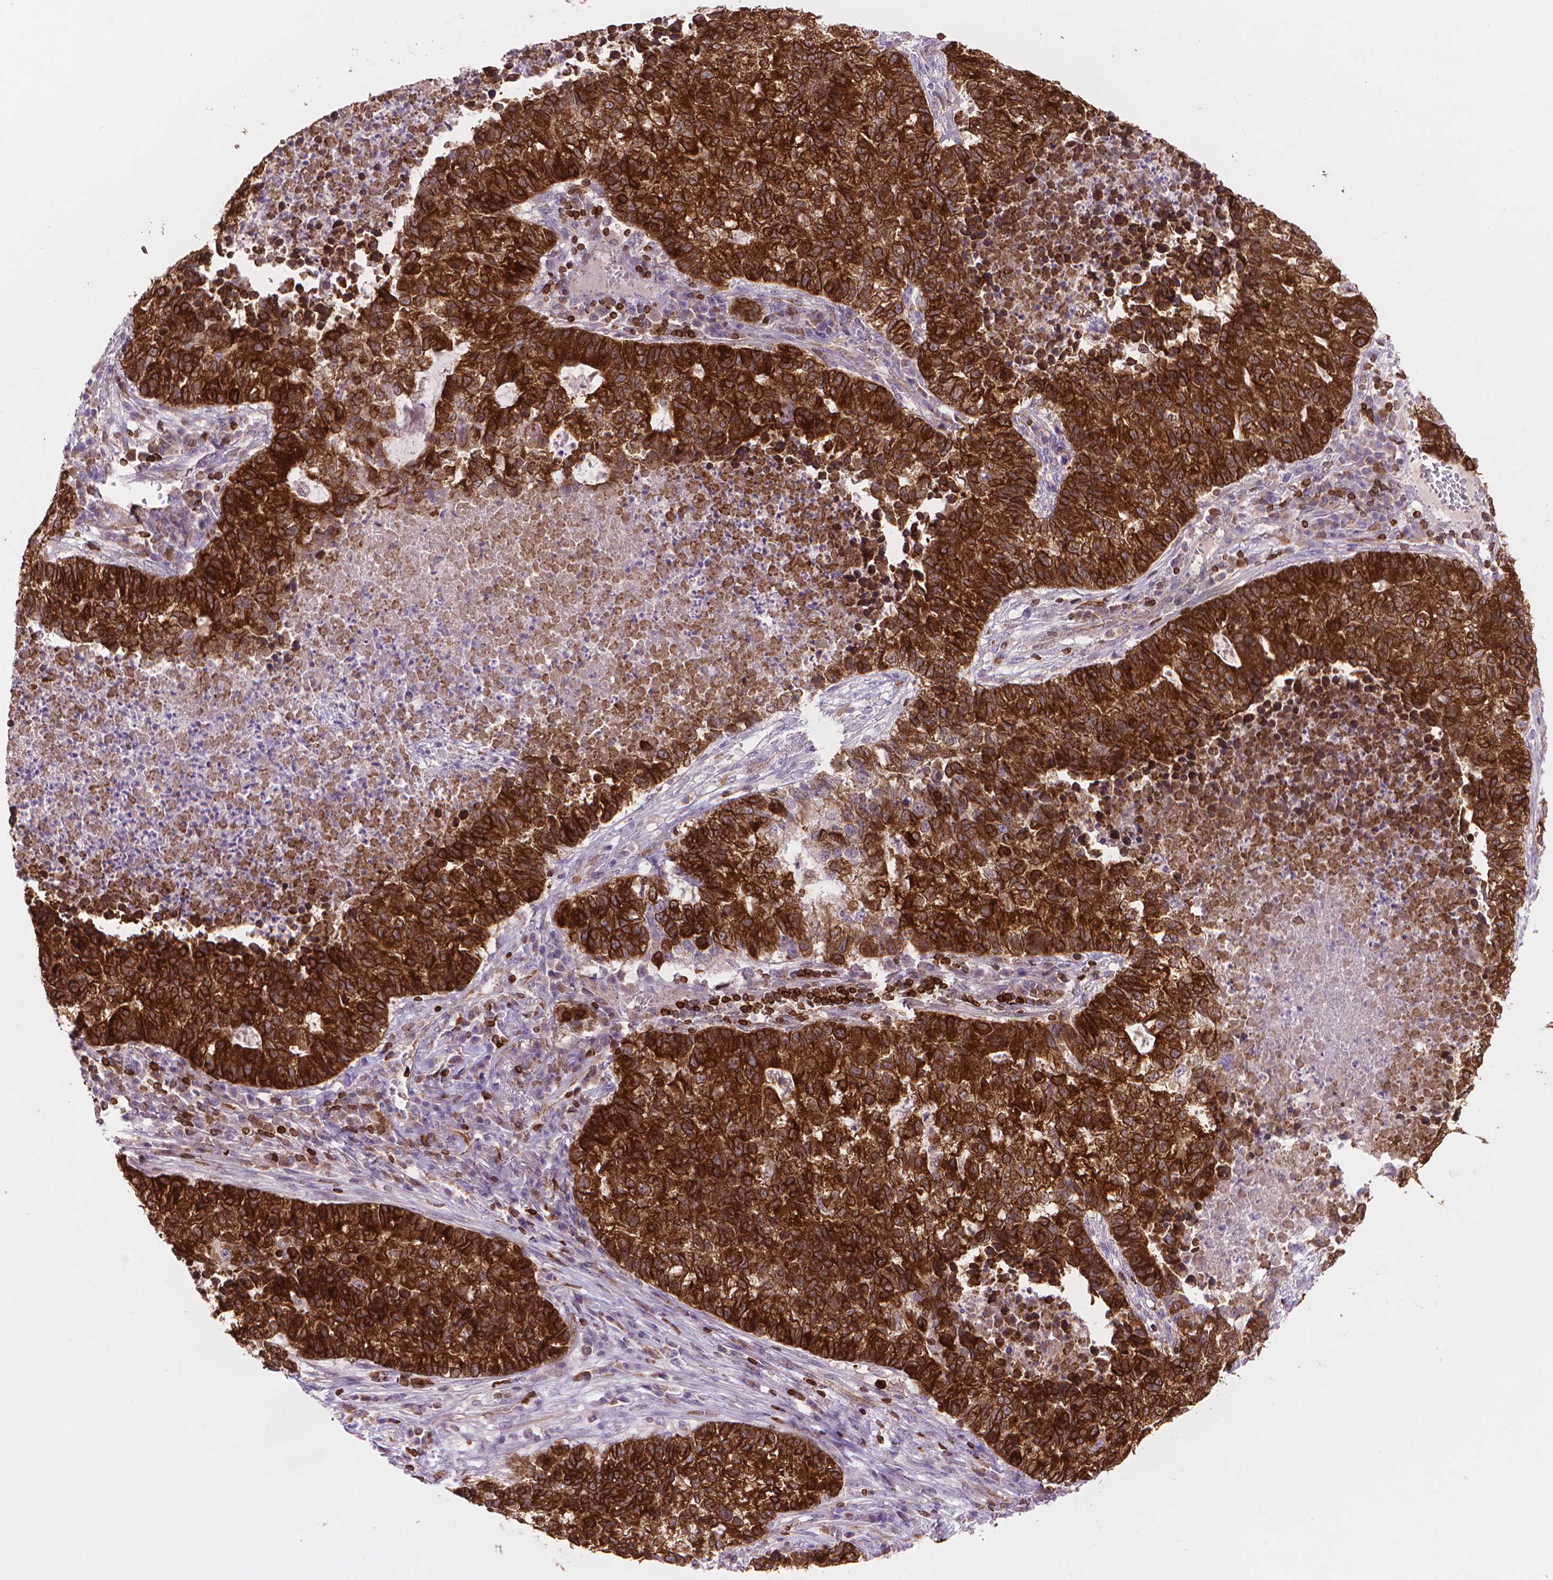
{"staining": {"intensity": "strong", "quantity": ">75%", "location": "cytoplasmic/membranous"}, "tissue": "lung cancer", "cell_type": "Tumor cells", "image_type": "cancer", "snomed": [{"axis": "morphology", "description": "Adenocarcinoma, NOS"}, {"axis": "topography", "description": "Lung"}], "caption": "Protein positivity by immunohistochemistry exhibits strong cytoplasmic/membranous staining in about >75% of tumor cells in lung cancer (adenocarcinoma).", "gene": "BCL2", "patient": {"sex": "male", "age": 57}}